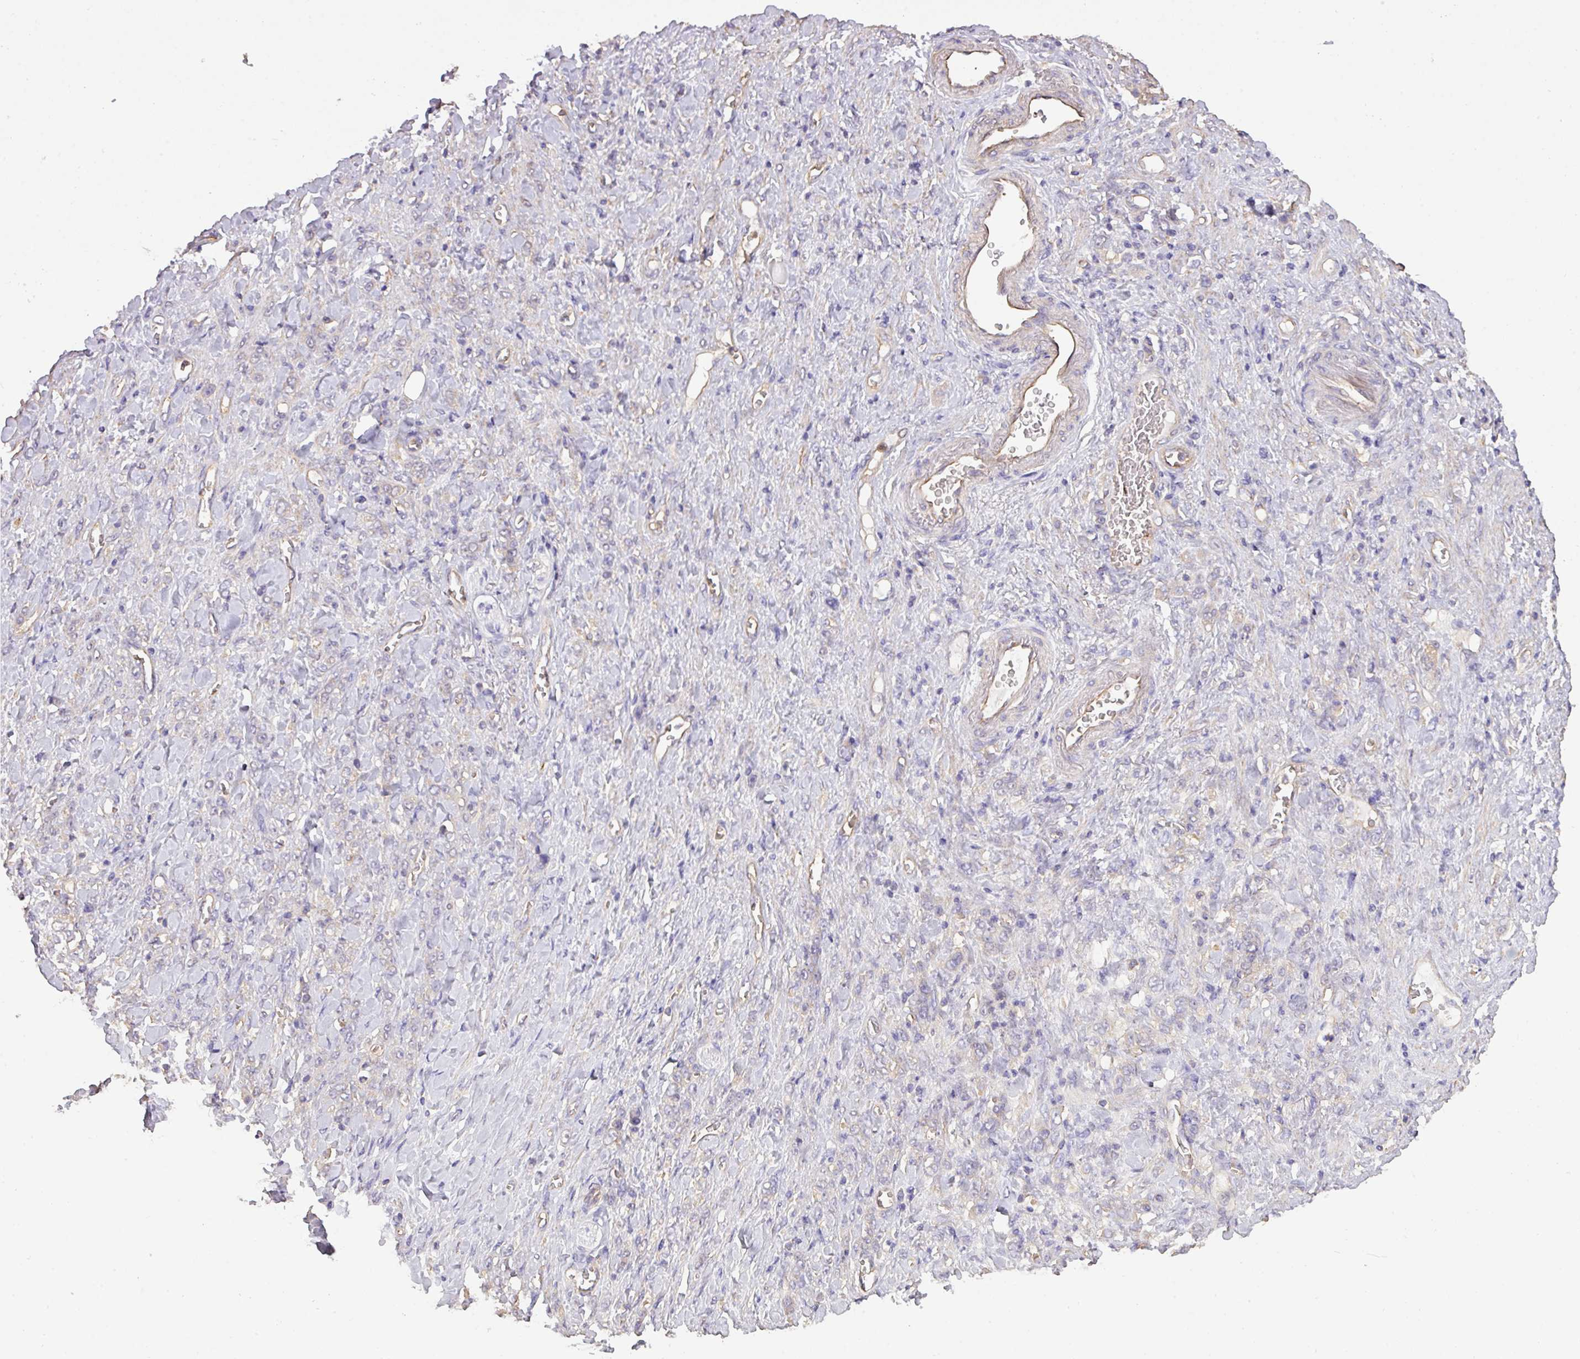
{"staining": {"intensity": "negative", "quantity": "none", "location": "none"}, "tissue": "stomach cancer", "cell_type": "Tumor cells", "image_type": "cancer", "snomed": [{"axis": "morphology", "description": "Normal tissue, NOS"}, {"axis": "morphology", "description": "Adenocarcinoma, NOS"}, {"axis": "topography", "description": "Stomach"}], "caption": "IHC histopathology image of human stomach cancer (adenocarcinoma) stained for a protein (brown), which exhibits no positivity in tumor cells. (Brightfield microscopy of DAB (3,3'-diaminobenzidine) IHC at high magnification).", "gene": "CALML4", "patient": {"sex": "male", "age": 82}}